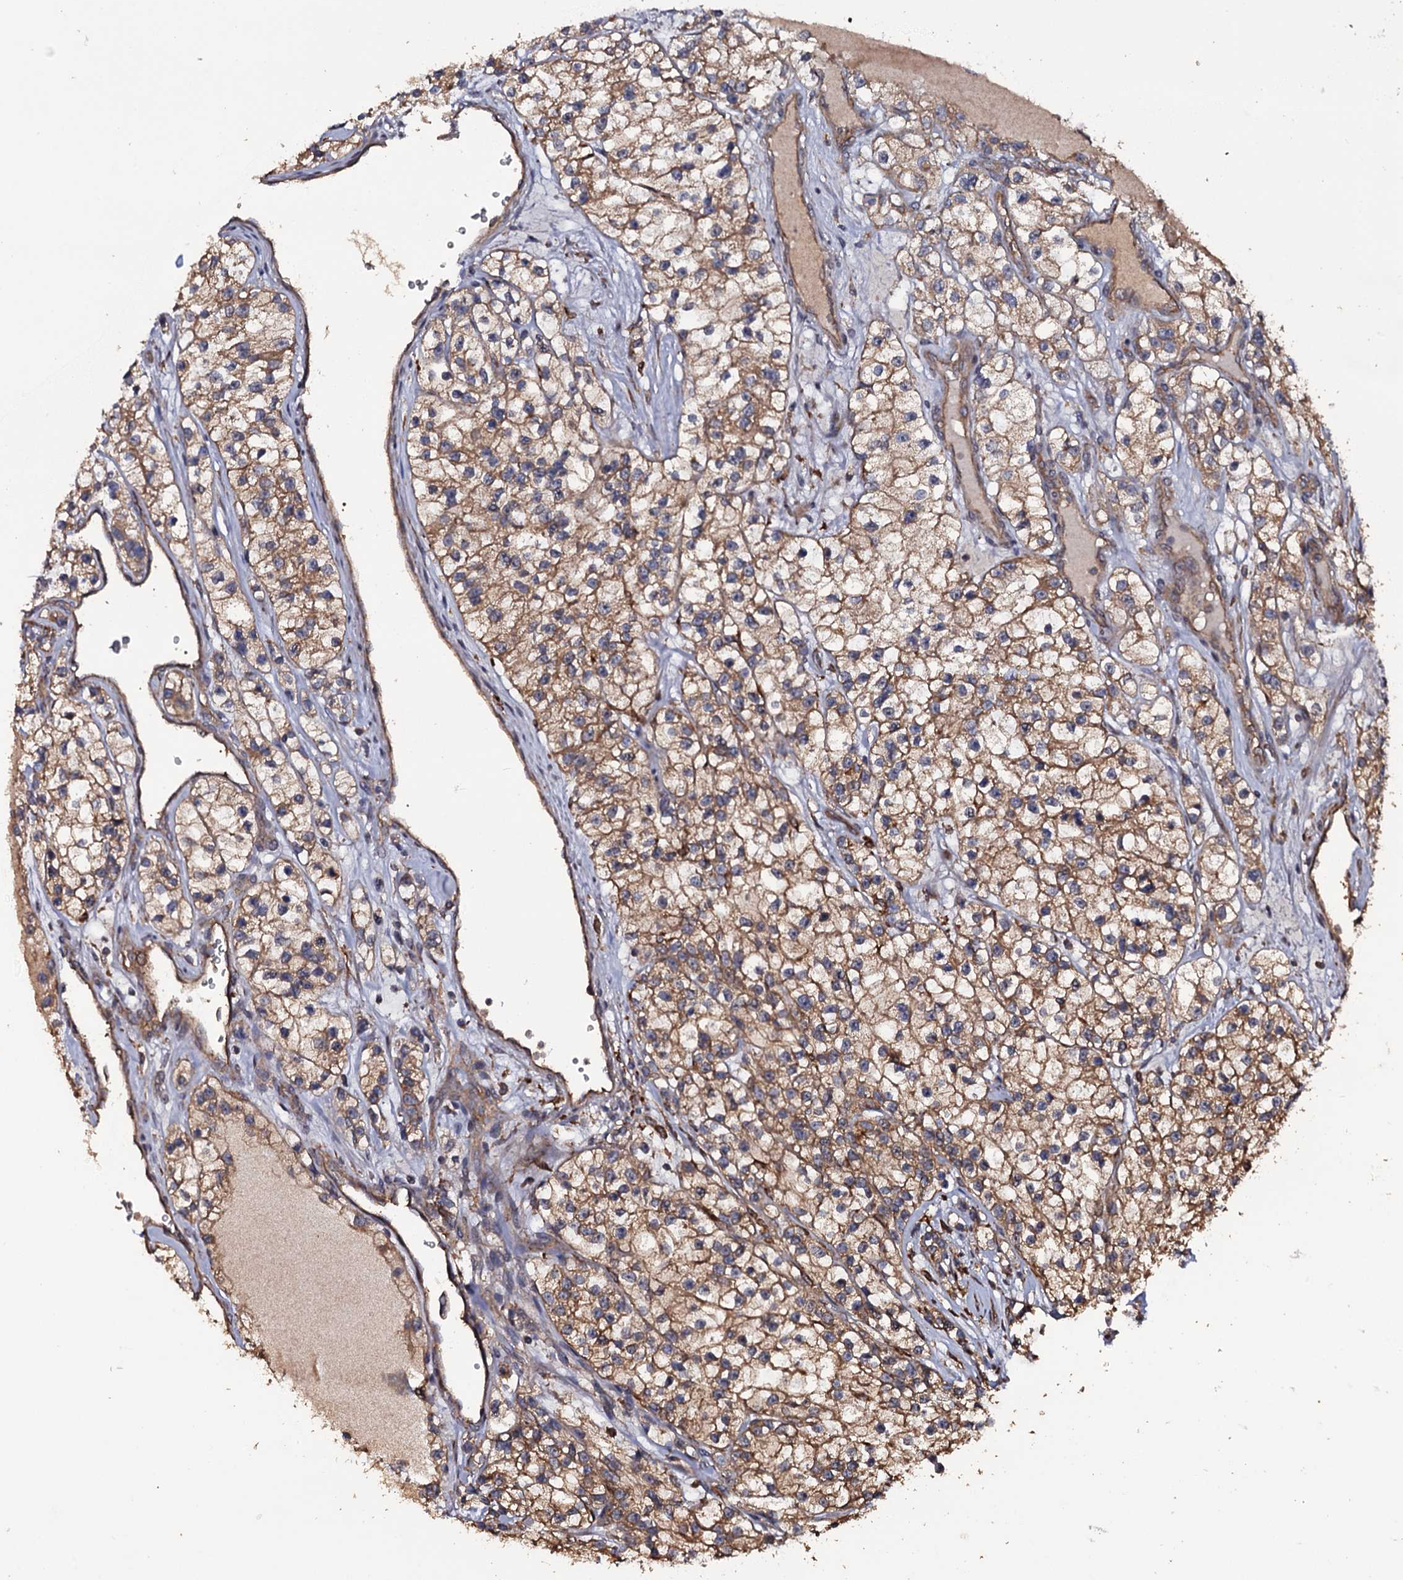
{"staining": {"intensity": "moderate", "quantity": ">75%", "location": "cytoplasmic/membranous"}, "tissue": "renal cancer", "cell_type": "Tumor cells", "image_type": "cancer", "snomed": [{"axis": "morphology", "description": "Adenocarcinoma, NOS"}, {"axis": "topography", "description": "Kidney"}], "caption": "Renal cancer (adenocarcinoma) tissue displays moderate cytoplasmic/membranous expression in approximately >75% of tumor cells, visualized by immunohistochemistry.", "gene": "TTC23", "patient": {"sex": "female", "age": 57}}